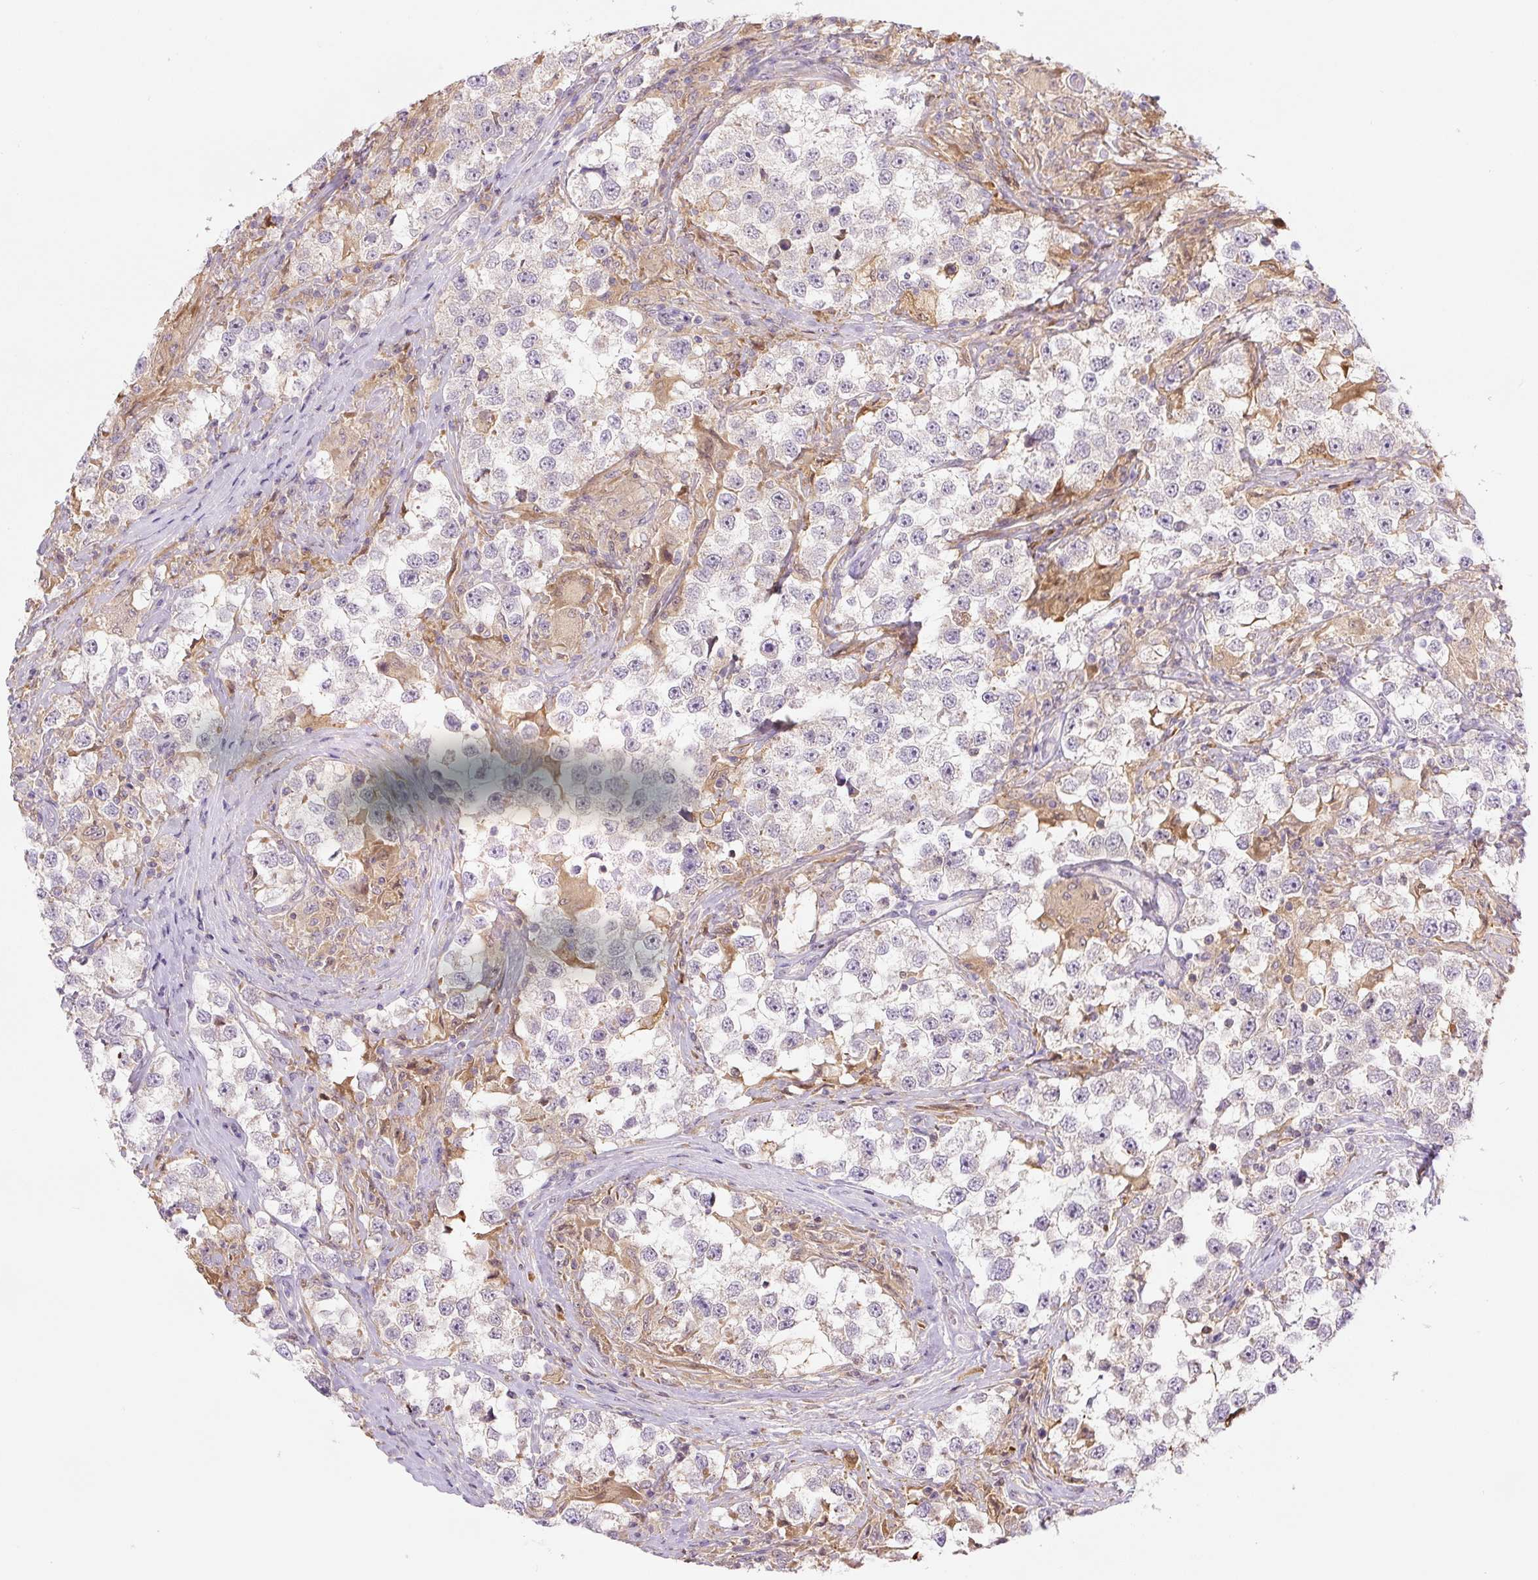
{"staining": {"intensity": "negative", "quantity": "none", "location": "none"}, "tissue": "testis cancer", "cell_type": "Tumor cells", "image_type": "cancer", "snomed": [{"axis": "morphology", "description": "Seminoma, NOS"}, {"axis": "topography", "description": "Testis"}], "caption": "An immunohistochemistry micrograph of testis cancer (seminoma) is shown. There is no staining in tumor cells of testis cancer (seminoma).", "gene": "SPSB2", "patient": {"sex": "male", "age": 46}}